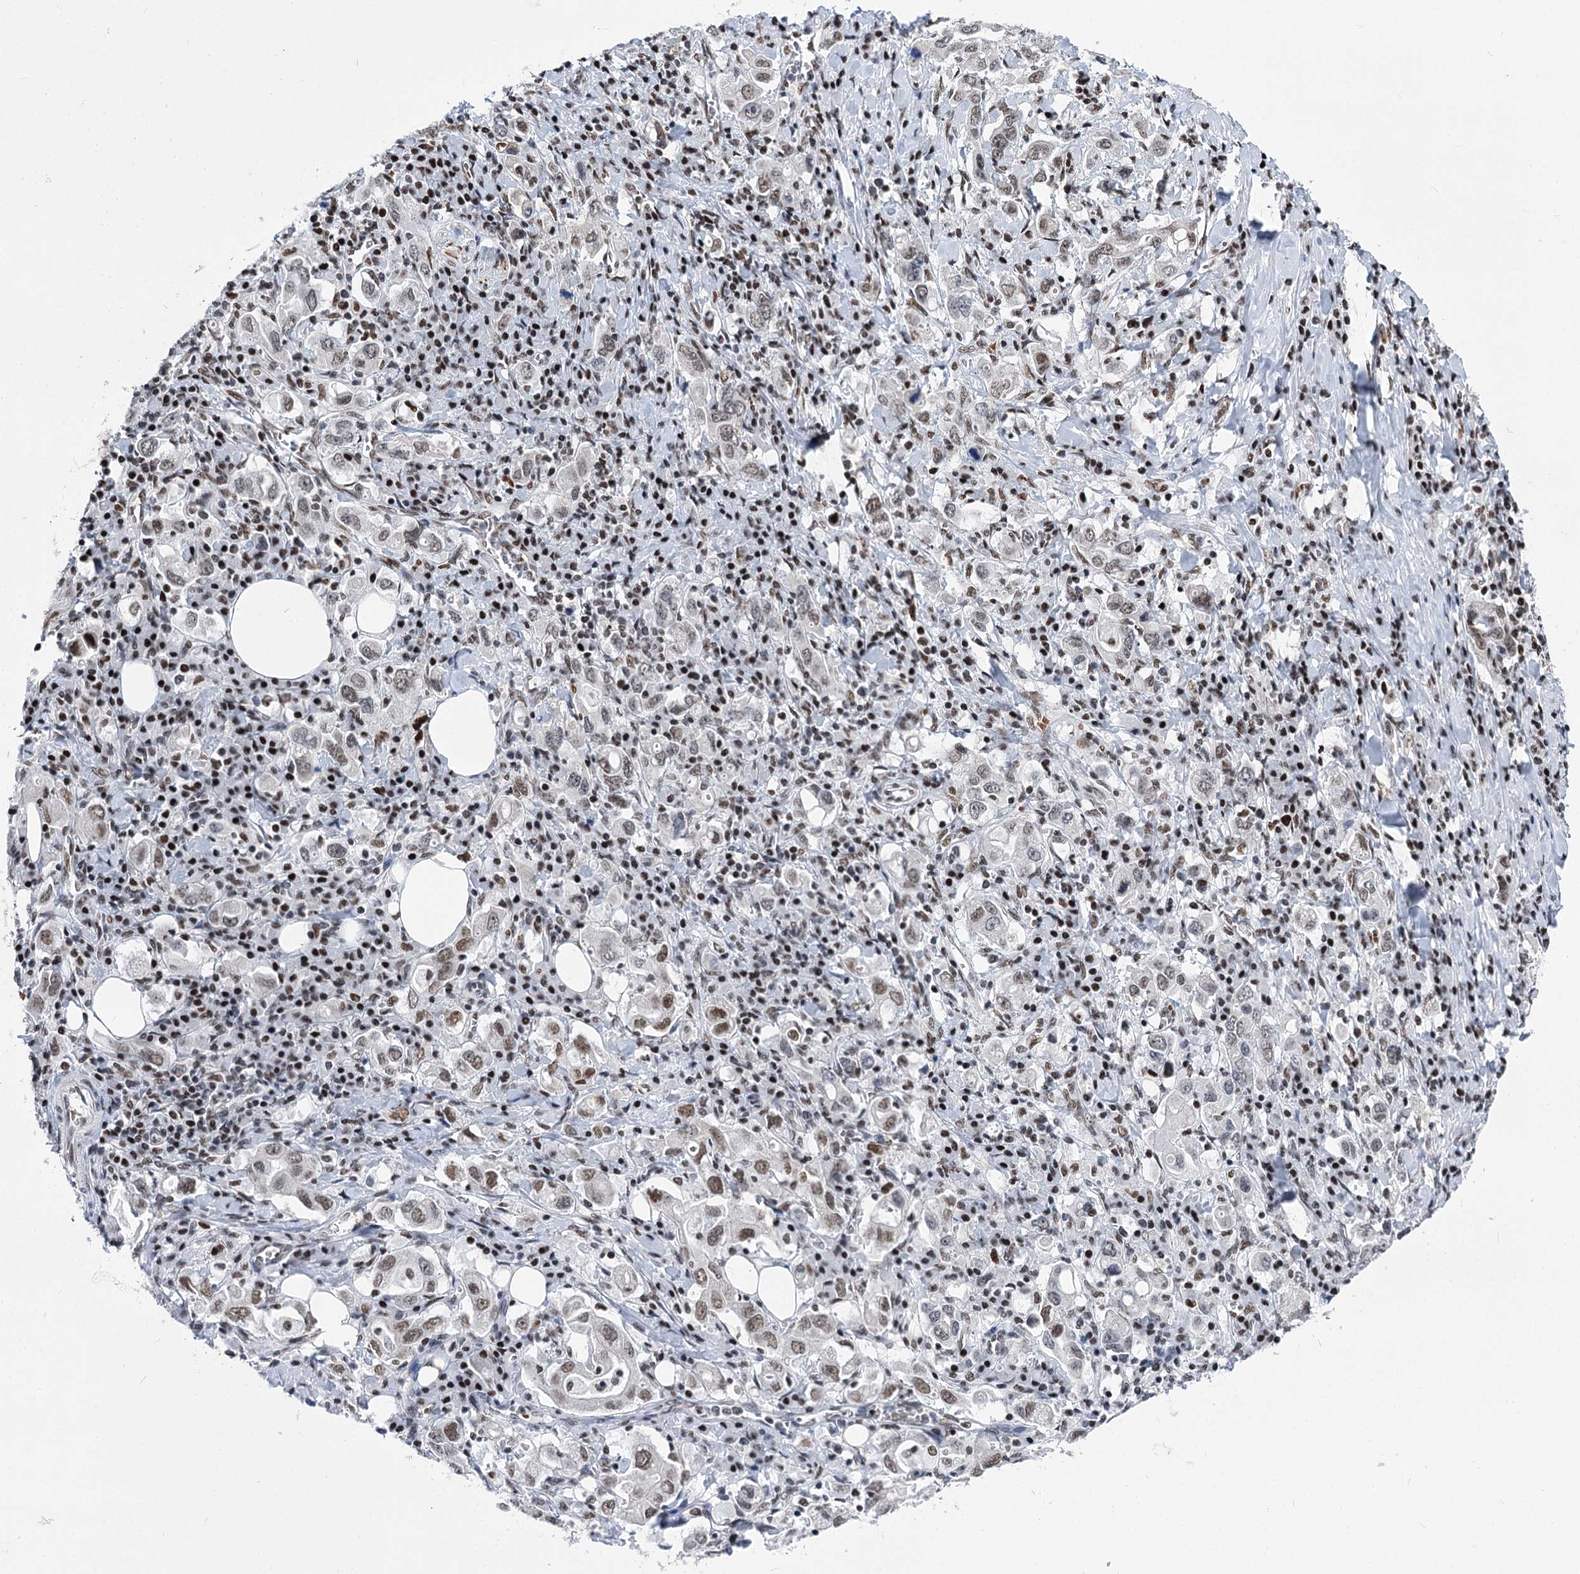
{"staining": {"intensity": "weak", "quantity": "25%-75%", "location": "nuclear"}, "tissue": "stomach cancer", "cell_type": "Tumor cells", "image_type": "cancer", "snomed": [{"axis": "morphology", "description": "Adenocarcinoma, NOS"}, {"axis": "topography", "description": "Stomach, upper"}], "caption": "A photomicrograph of human adenocarcinoma (stomach) stained for a protein shows weak nuclear brown staining in tumor cells. The staining was performed using DAB (3,3'-diaminobenzidine) to visualize the protein expression in brown, while the nuclei were stained in blue with hematoxylin (Magnification: 20x).", "gene": "POU4F3", "patient": {"sex": "male", "age": 62}}